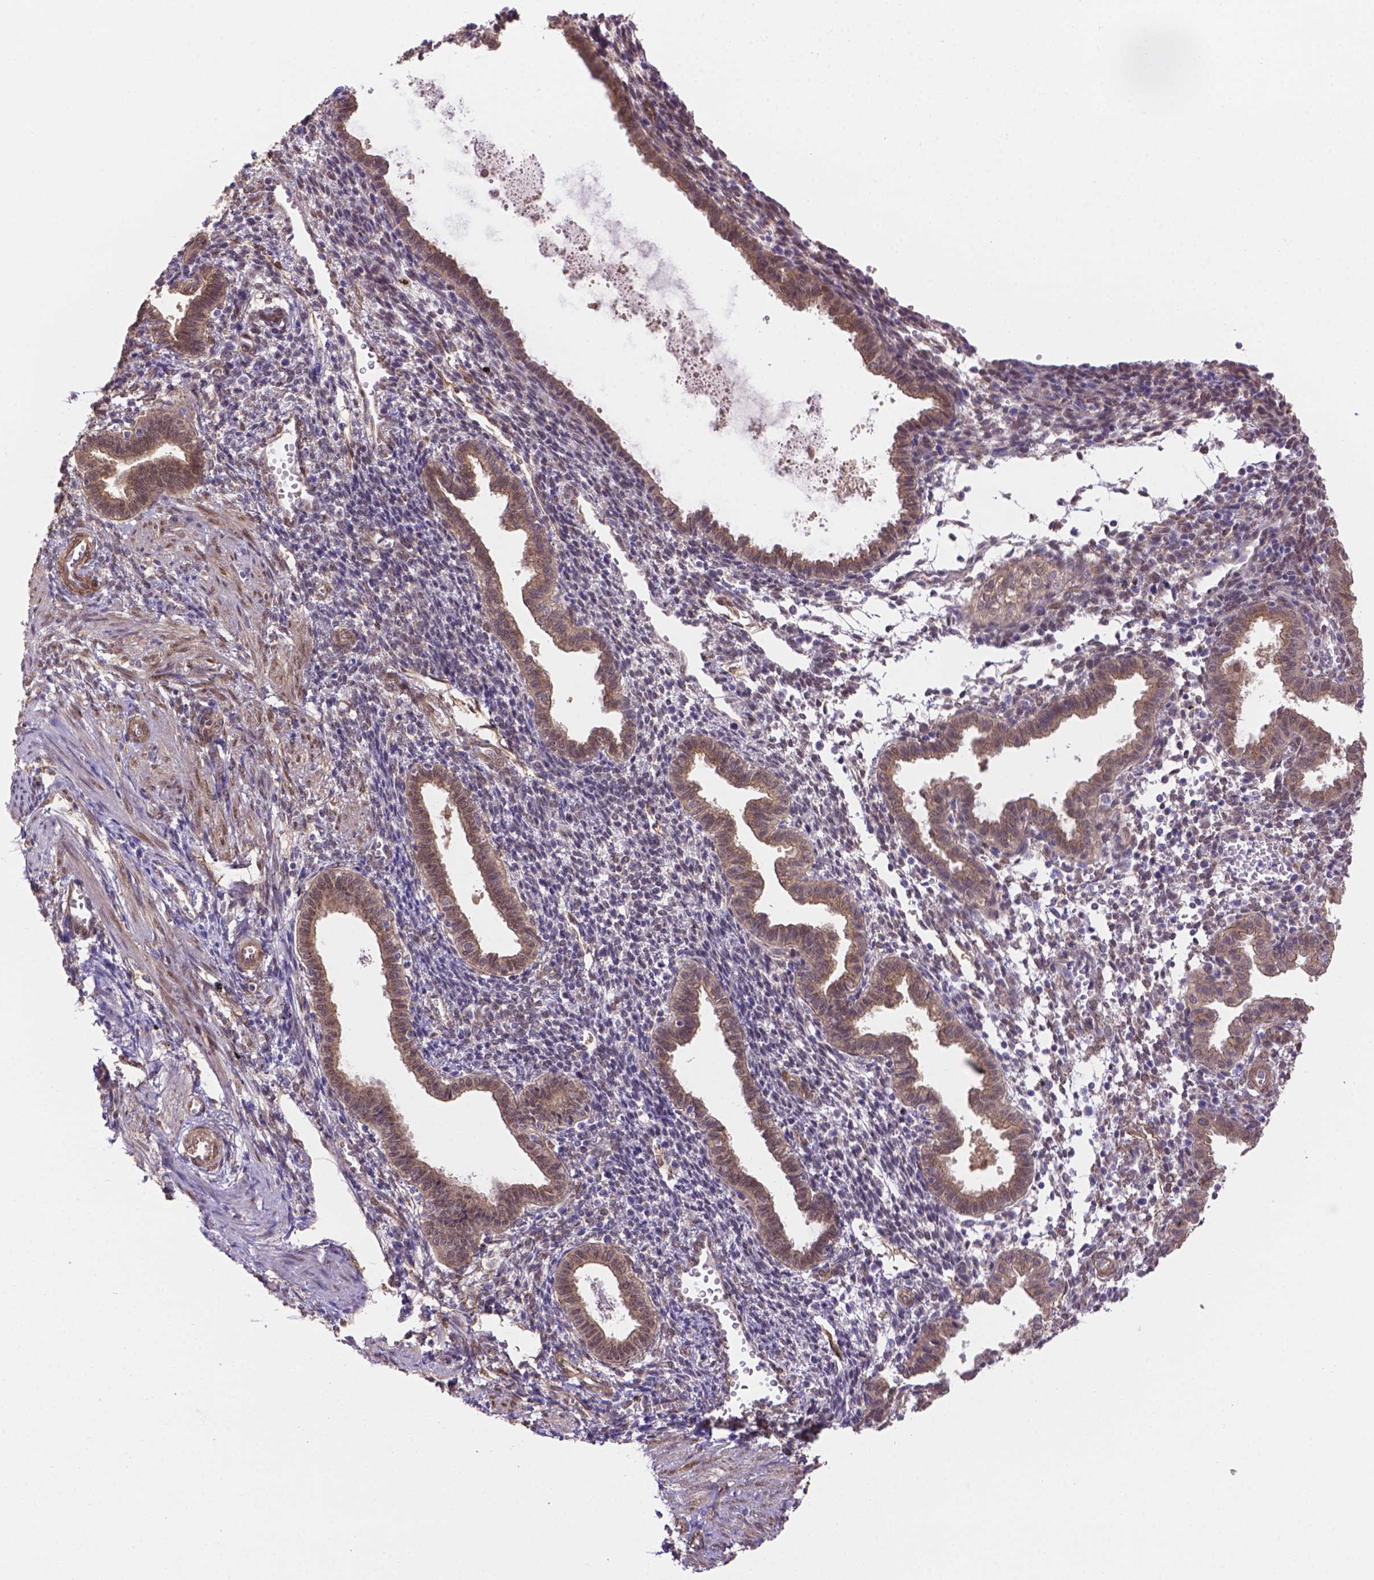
{"staining": {"intensity": "weak", "quantity": "25%-75%", "location": "cytoplasmic/membranous"}, "tissue": "endometrium", "cell_type": "Cells in endometrial stroma", "image_type": "normal", "snomed": [{"axis": "morphology", "description": "Normal tissue, NOS"}, {"axis": "topography", "description": "Endometrium"}], "caption": "Cells in endometrial stroma reveal low levels of weak cytoplasmic/membranous staining in approximately 25%-75% of cells in benign endometrium.", "gene": "YAP1", "patient": {"sex": "female", "age": 37}}